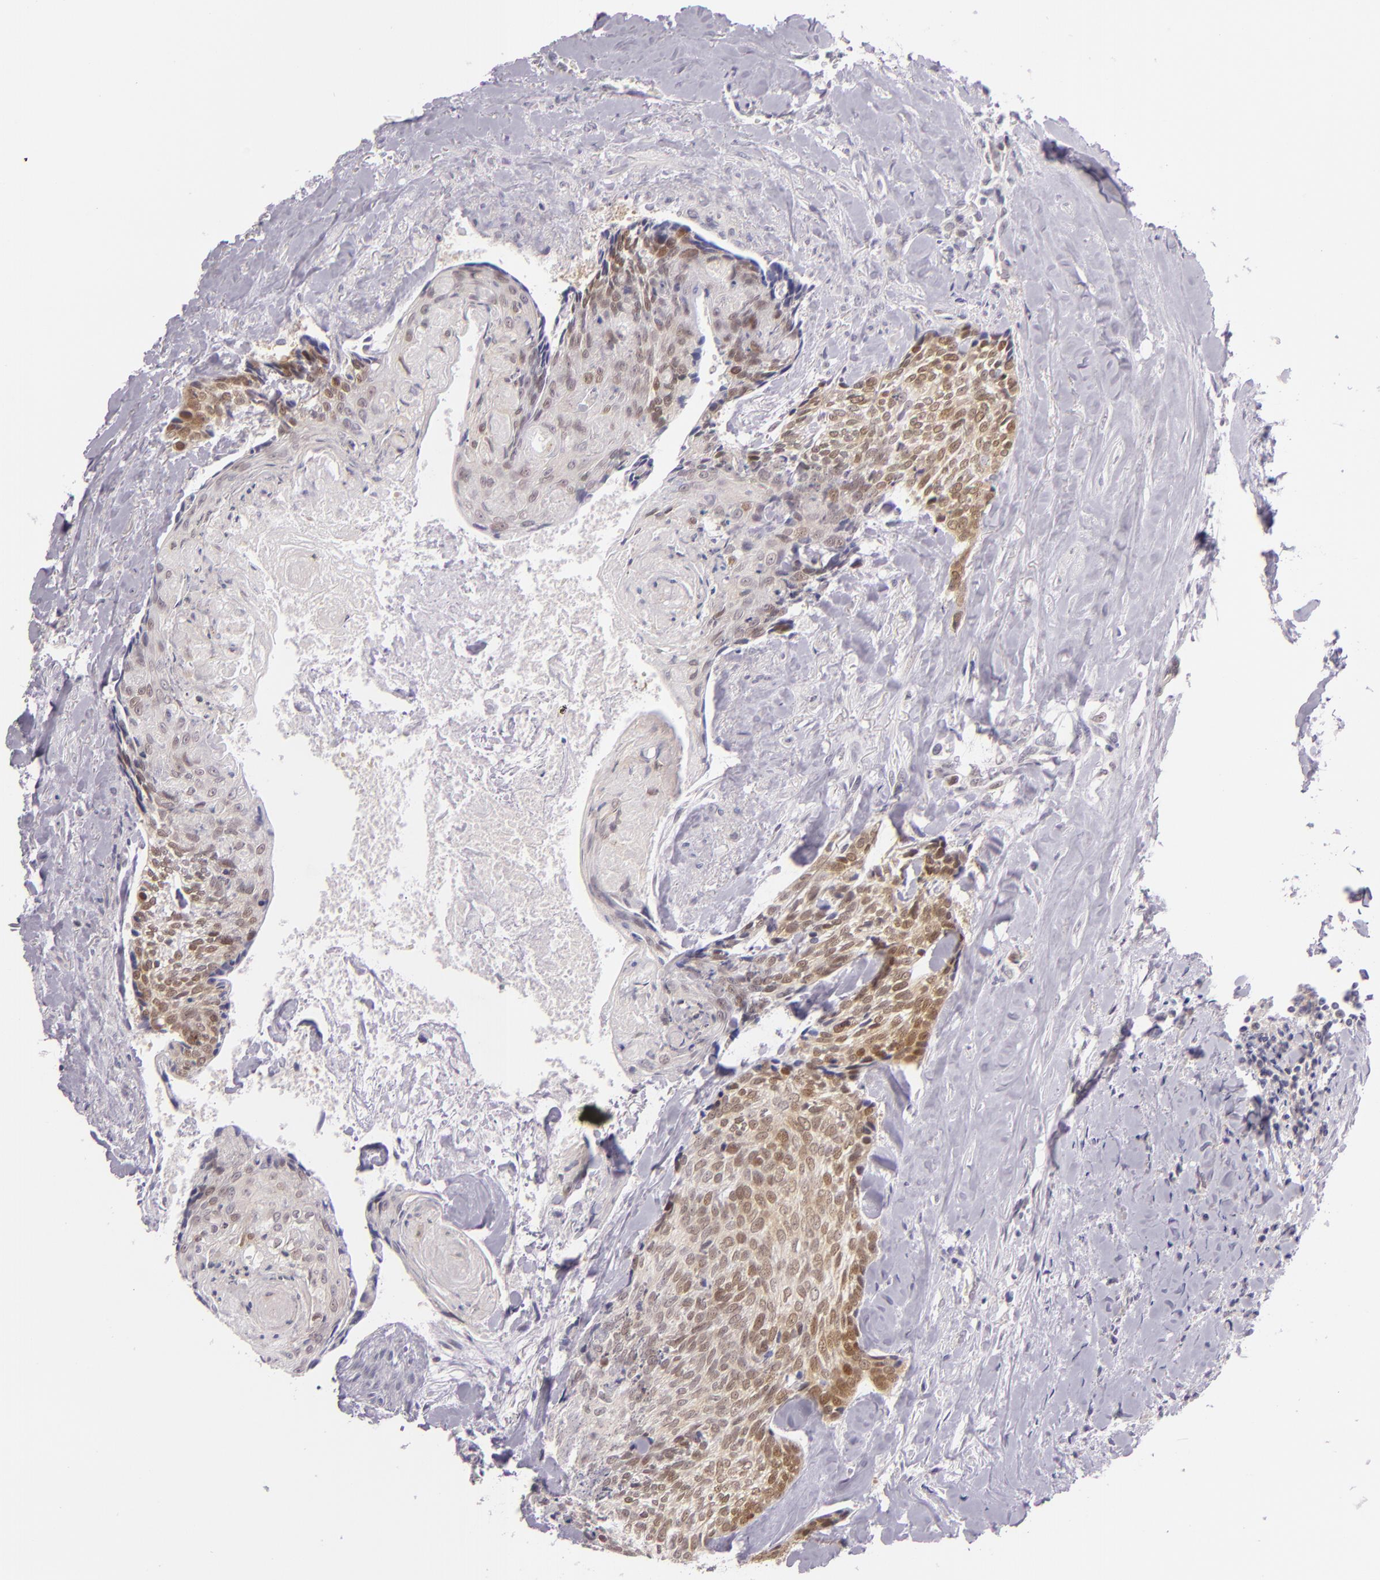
{"staining": {"intensity": "moderate", "quantity": "25%-75%", "location": "cytoplasmic/membranous,nuclear"}, "tissue": "head and neck cancer", "cell_type": "Tumor cells", "image_type": "cancer", "snomed": [{"axis": "morphology", "description": "Squamous cell carcinoma, NOS"}, {"axis": "topography", "description": "Salivary gland"}, {"axis": "topography", "description": "Head-Neck"}], "caption": "Immunohistochemistry (IHC) of human head and neck cancer (squamous cell carcinoma) demonstrates medium levels of moderate cytoplasmic/membranous and nuclear positivity in approximately 25%-75% of tumor cells.", "gene": "CSE1L", "patient": {"sex": "male", "age": 70}}